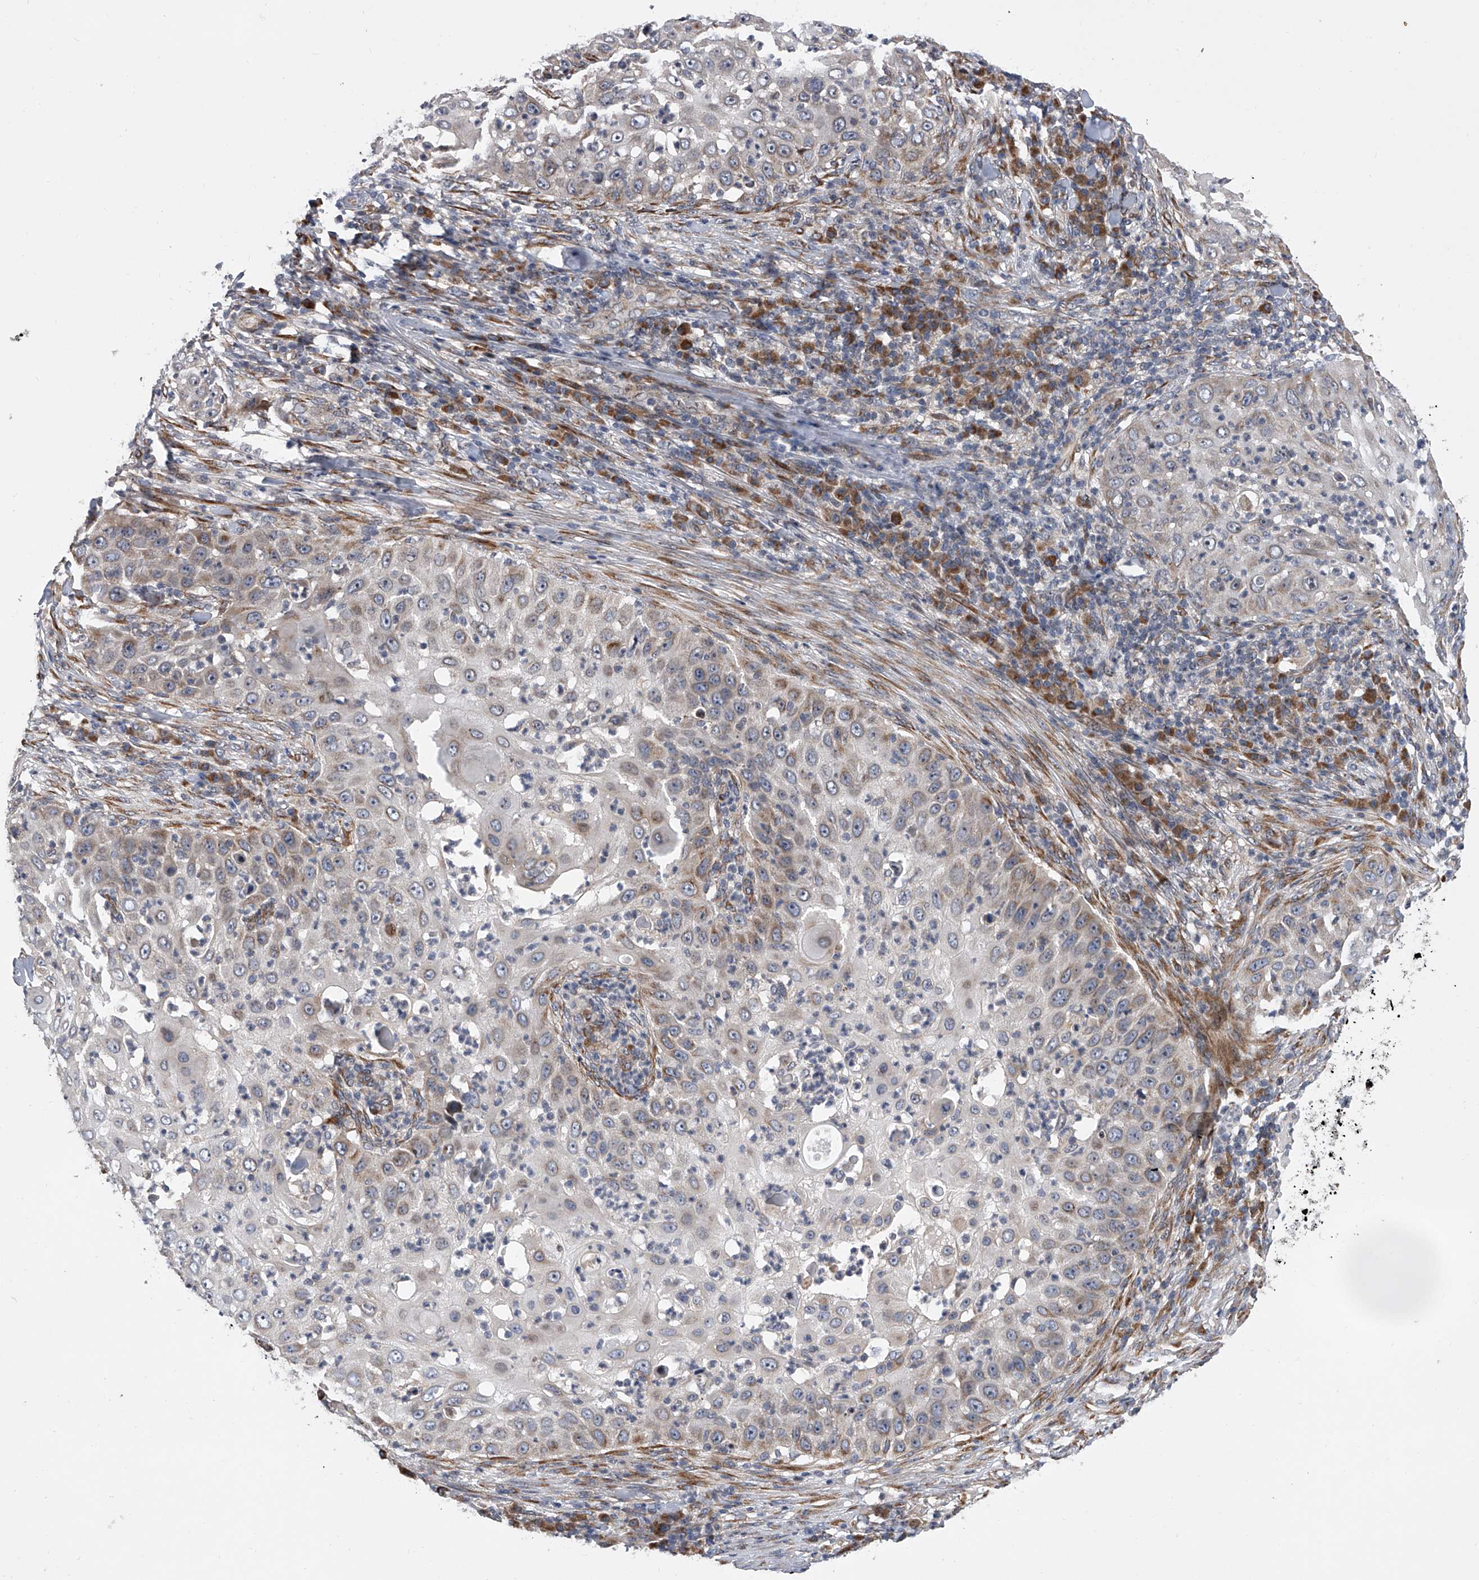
{"staining": {"intensity": "weak", "quantity": "25%-75%", "location": "cytoplasmic/membranous"}, "tissue": "skin cancer", "cell_type": "Tumor cells", "image_type": "cancer", "snomed": [{"axis": "morphology", "description": "Squamous cell carcinoma, NOS"}, {"axis": "topography", "description": "Skin"}], "caption": "Skin cancer (squamous cell carcinoma) was stained to show a protein in brown. There is low levels of weak cytoplasmic/membranous expression in approximately 25%-75% of tumor cells.", "gene": "DLGAP2", "patient": {"sex": "female", "age": 44}}